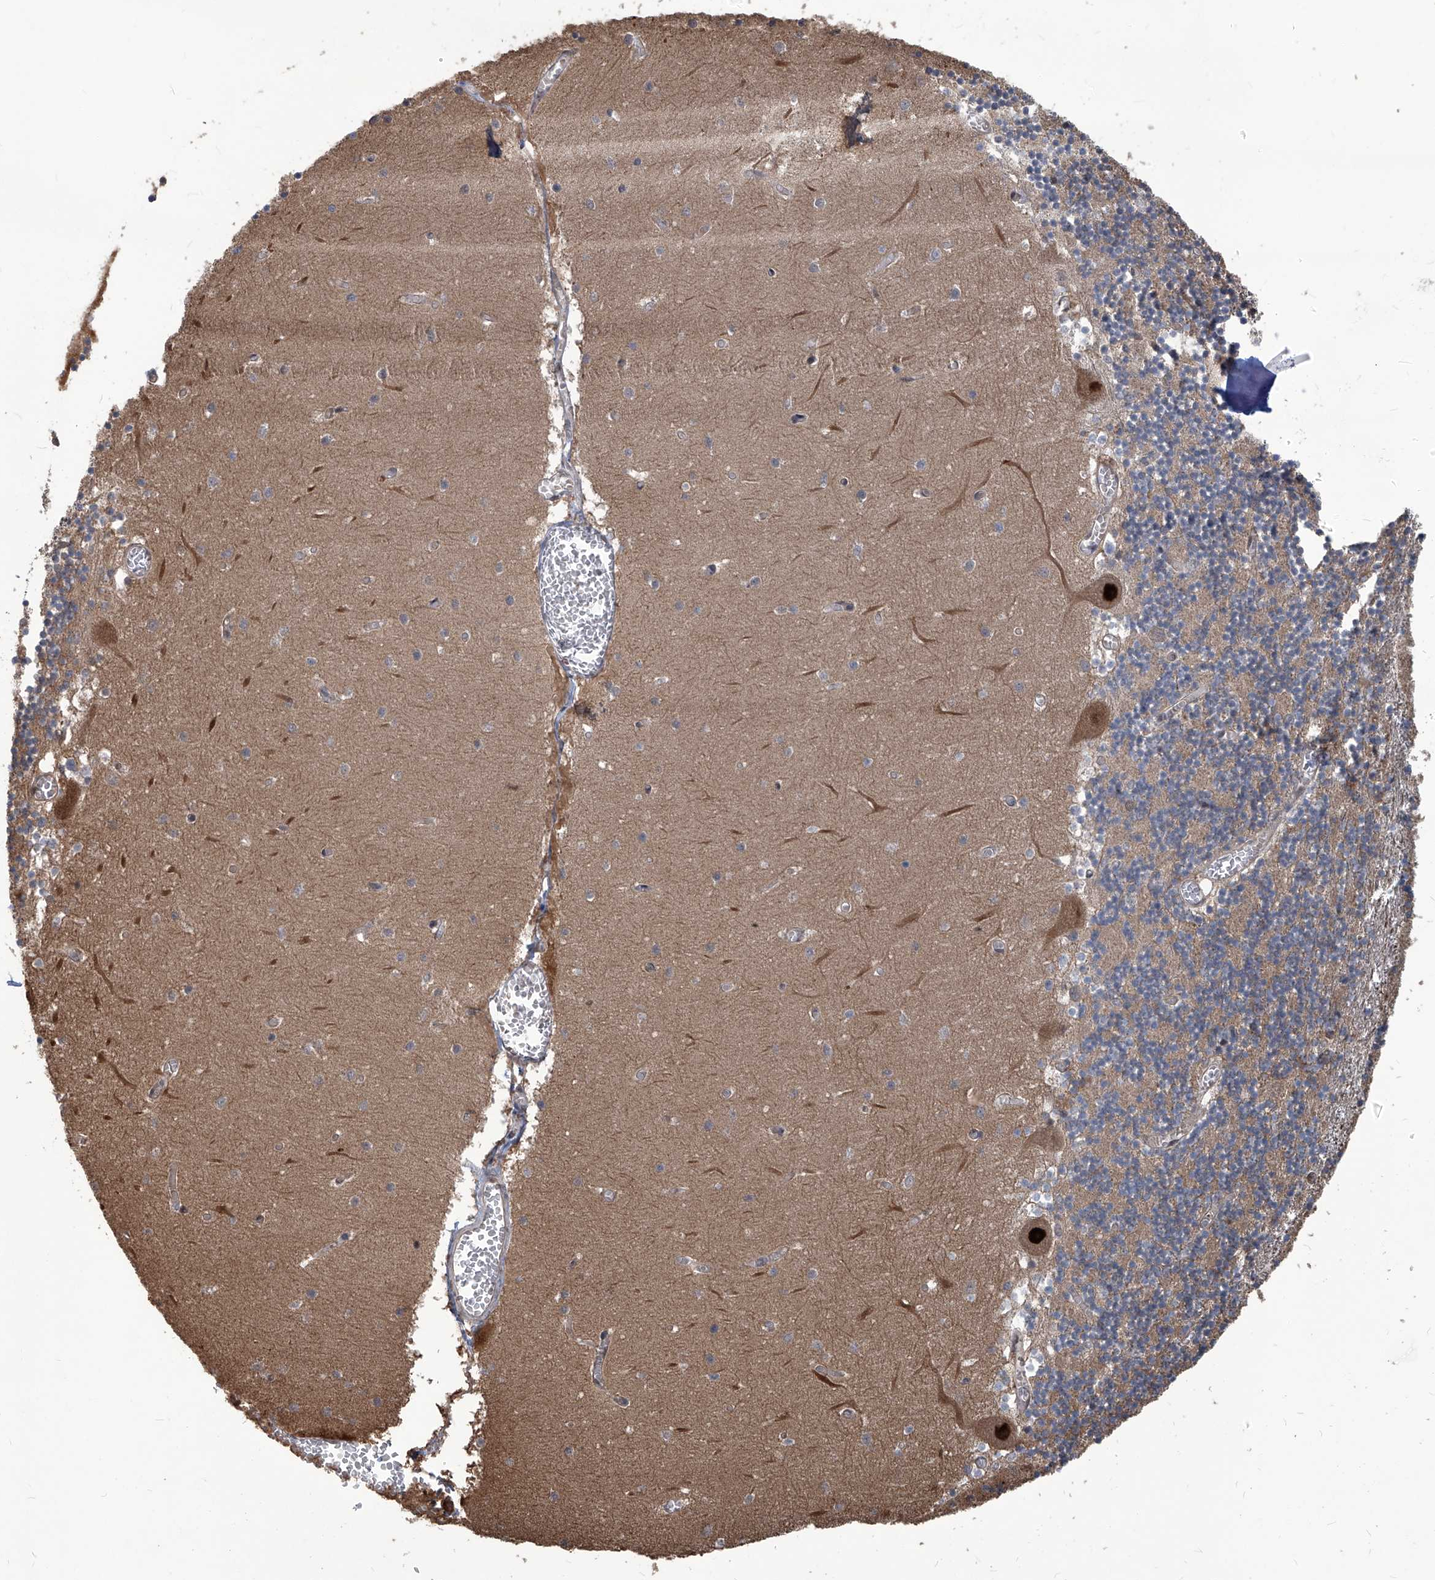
{"staining": {"intensity": "moderate", "quantity": "25%-75%", "location": "cytoplasmic/membranous"}, "tissue": "cerebellum", "cell_type": "Cells in granular layer", "image_type": "normal", "snomed": [{"axis": "morphology", "description": "Normal tissue, NOS"}, {"axis": "topography", "description": "Cerebellum"}], "caption": "Immunohistochemical staining of unremarkable cerebellum reveals medium levels of moderate cytoplasmic/membranous staining in about 25%-75% of cells in granular layer. The staining was performed using DAB (3,3'-diaminobenzidine), with brown indicating positive protein expression. Nuclei are stained blue with hematoxylin.", "gene": "PSMB1", "patient": {"sex": "female", "age": 28}}